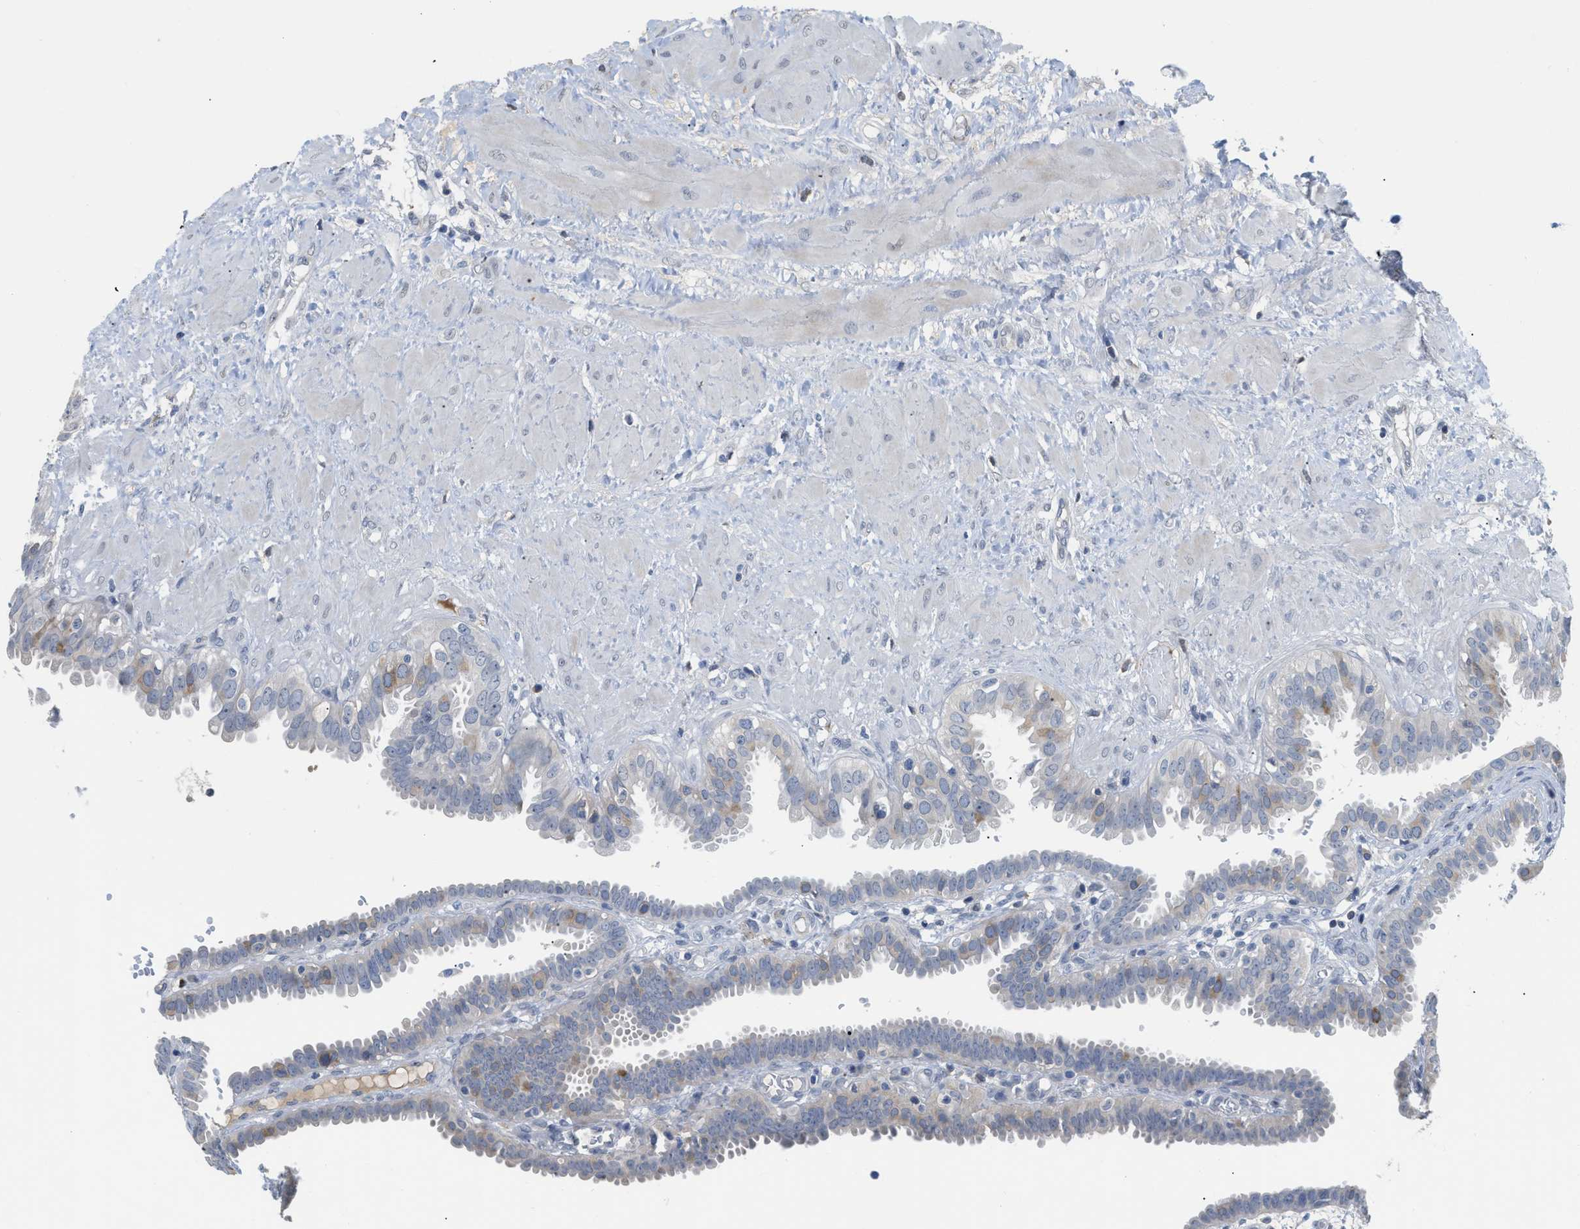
{"staining": {"intensity": "weak", "quantity": "<25%", "location": "cytoplasmic/membranous"}, "tissue": "fallopian tube", "cell_type": "Glandular cells", "image_type": "normal", "snomed": [{"axis": "morphology", "description": "Normal tissue, NOS"}, {"axis": "topography", "description": "Fallopian tube"}, {"axis": "topography", "description": "Placenta"}], "caption": "DAB (3,3'-diaminobenzidine) immunohistochemical staining of unremarkable human fallopian tube shows no significant positivity in glandular cells.", "gene": "OR9K2", "patient": {"sex": "female", "age": 34}}